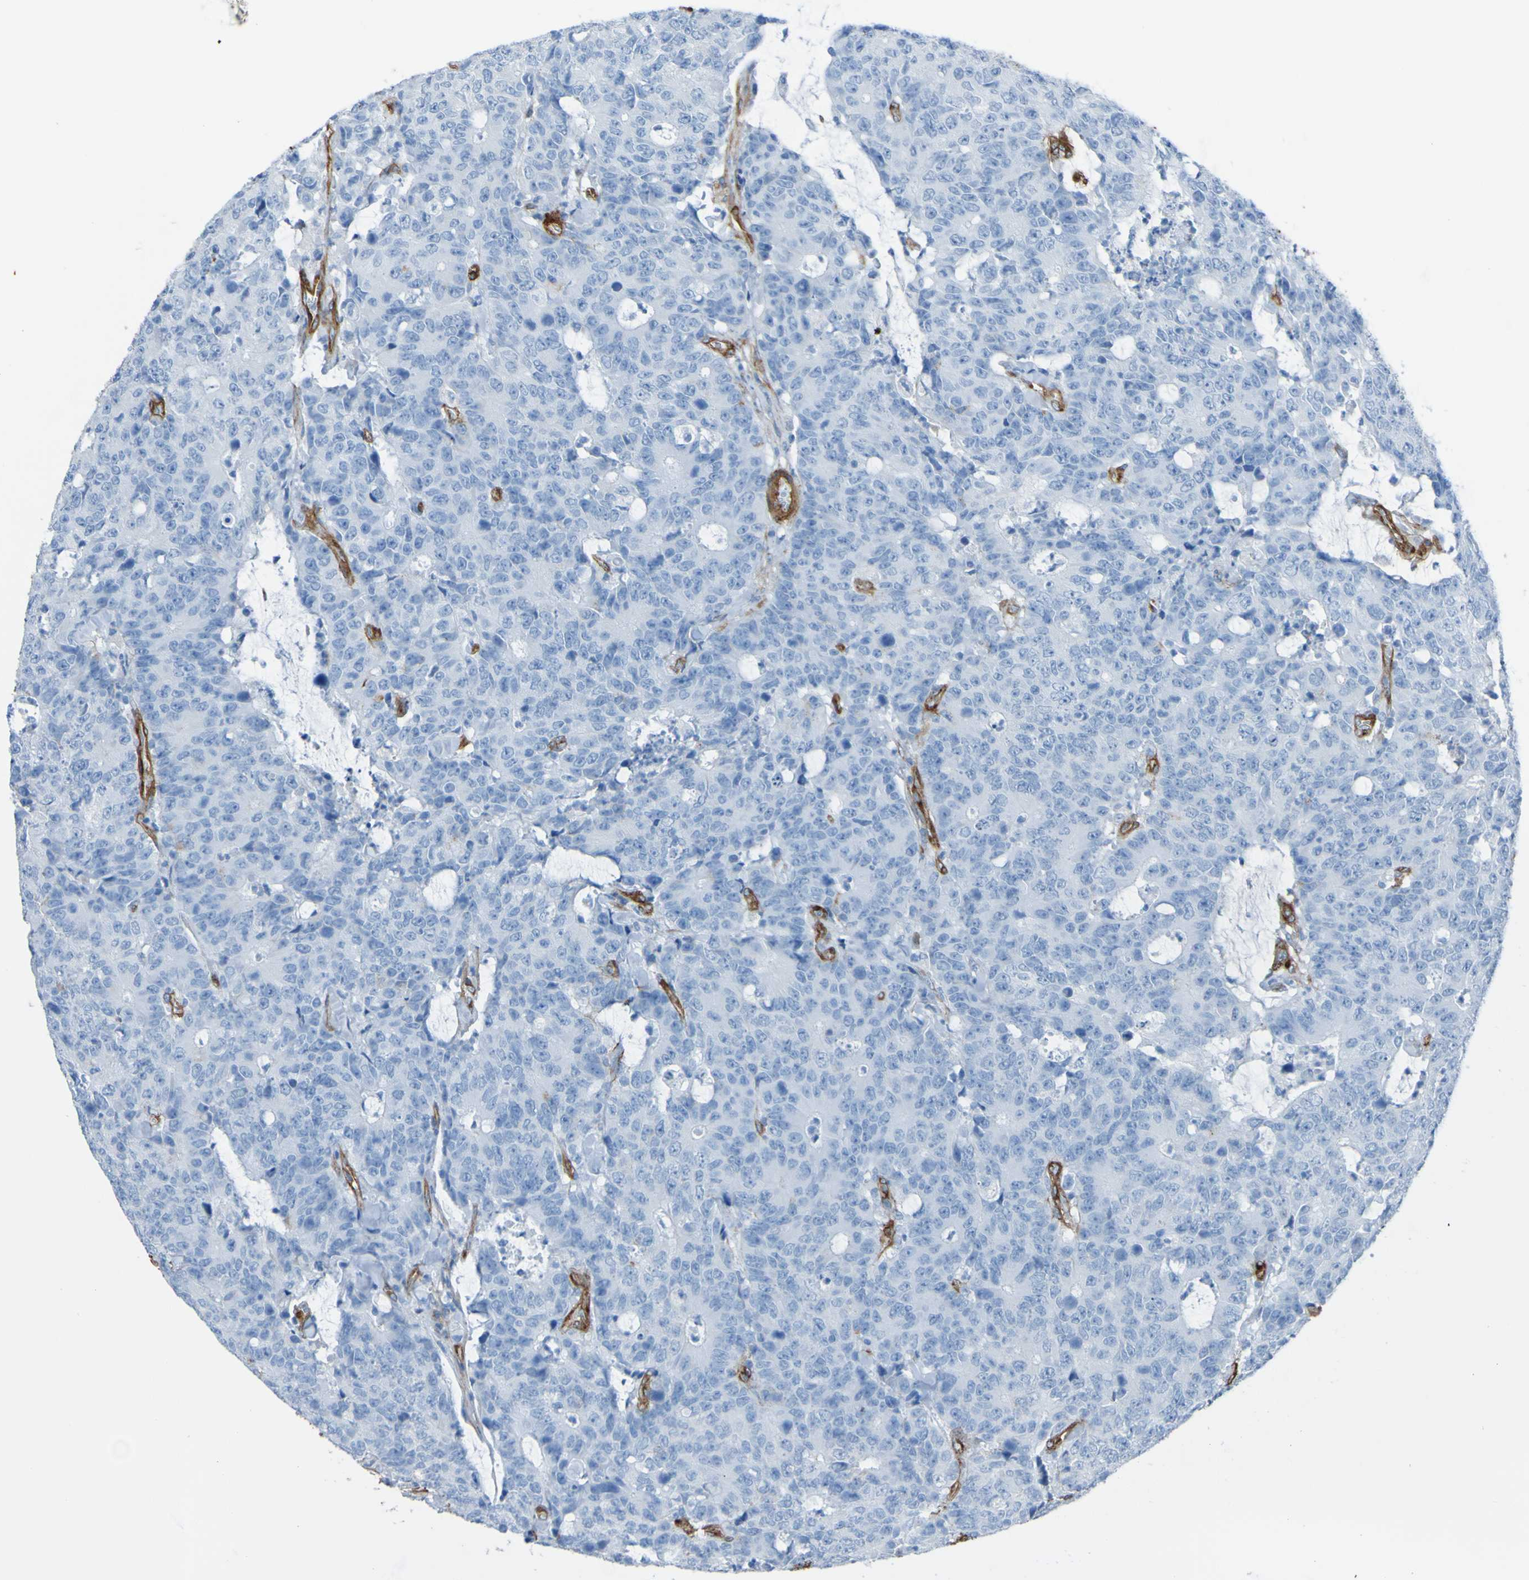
{"staining": {"intensity": "negative", "quantity": "none", "location": "none"}, "tissue": "colorectal cancer", "cell_type": "Tumor cells", "image_type": "cancer", "snomed": [{"axis": "morphology", "description": "Adenocarcinoma, NOS"}, {"axis": "topography", "description": "Colon"}], "caption": "Colorectal cancer stained for a protein using IHC demonstrates no staining tumor cells.", "gene": "COL4A2", "patient": {"sex": "female", "age": 86}}